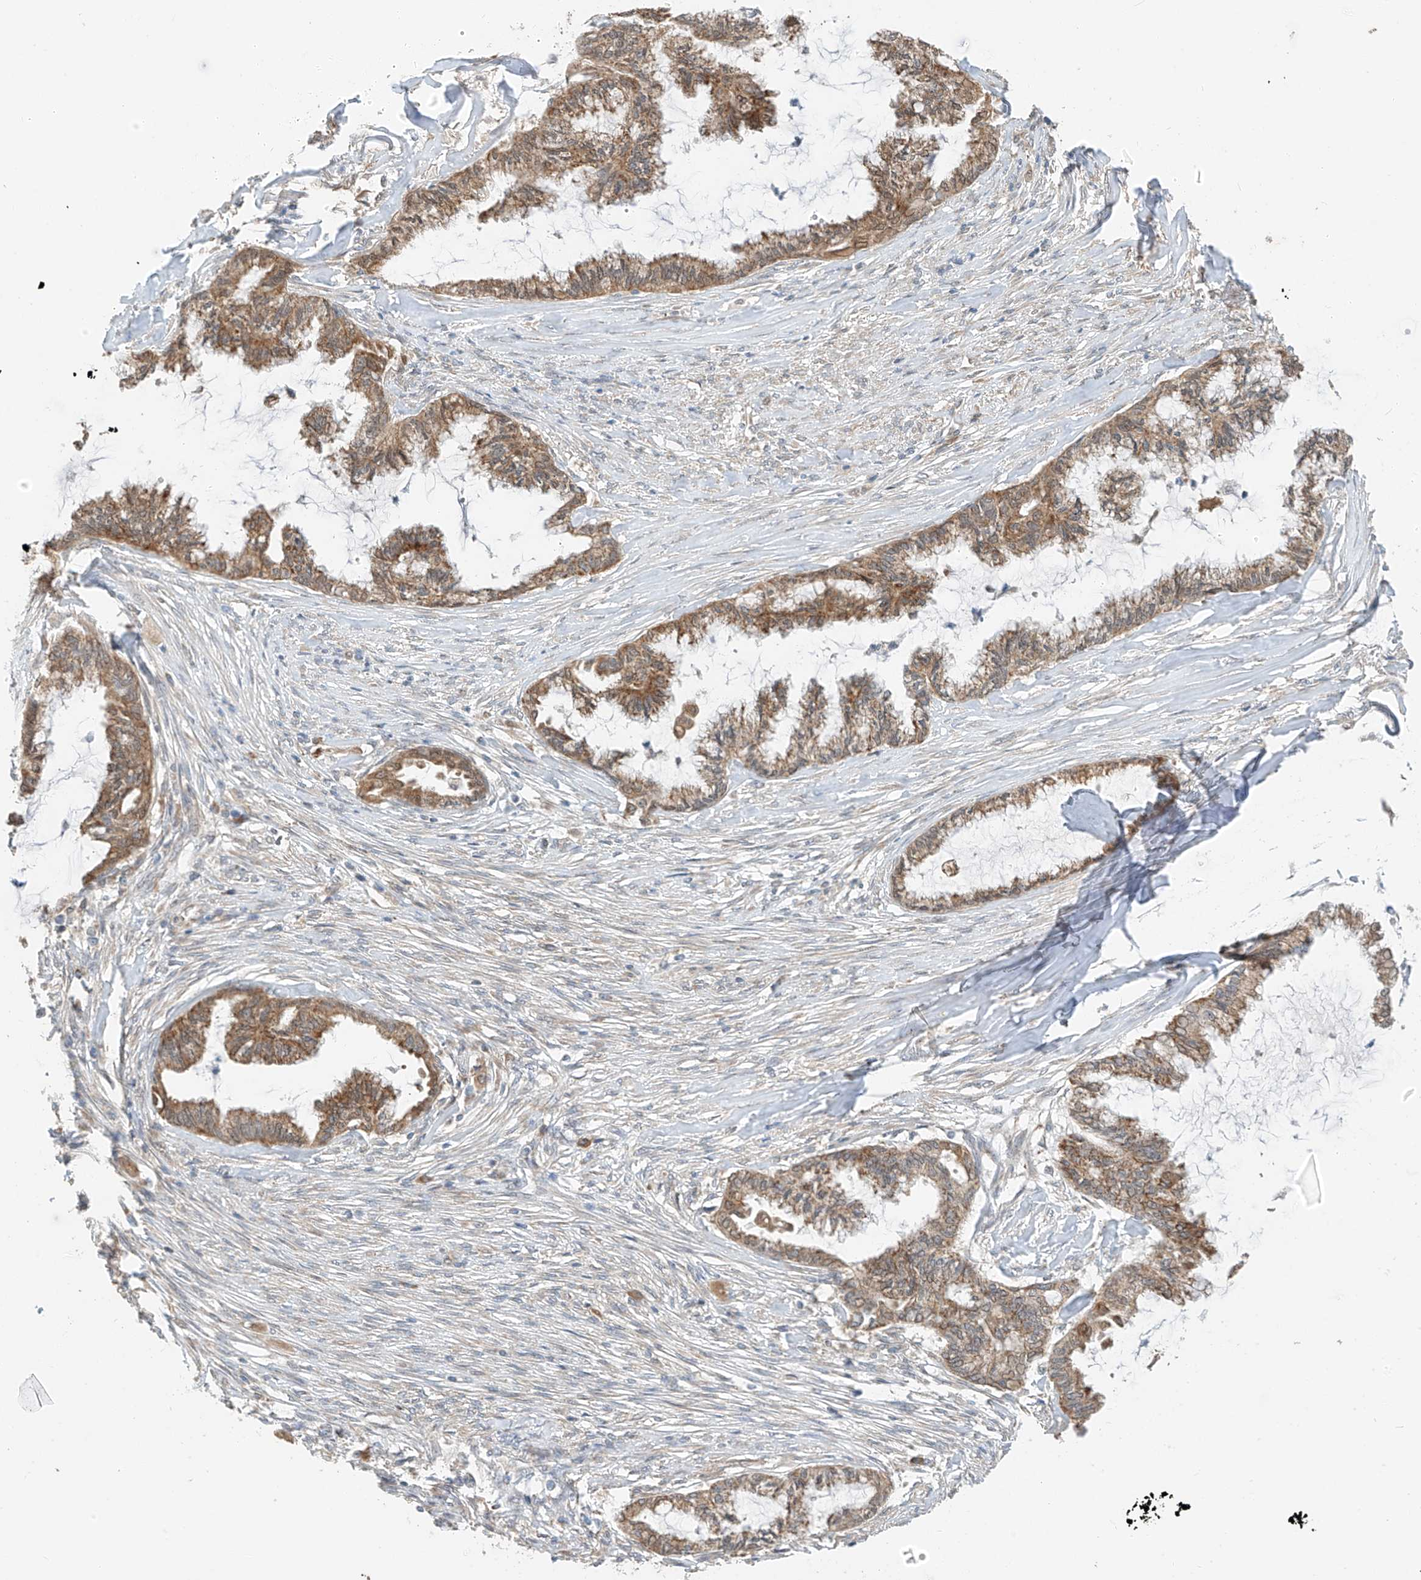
{"staining": {"intensity": "moderate", "quantity": ">75%", "location": "cytoplasmic/membranous"}, "tissue": "endometrial cancer", "cell_type": "Tumor cells", "image_type": "cancer", "snomed": [{"axis": "morphology", "description": "Adenocarcinoma, NOS"}, {"axis": "topography", "description": "Endometrium"}], "caption": "This micrograph reveals immunohistochemistry staining of human endometrial cancer, with medium moderate cytoplasmic/membranous expression in about >75% of tumor cells.", "gene": "PPA2", "patient": {"sex": "female", "age": 86}}